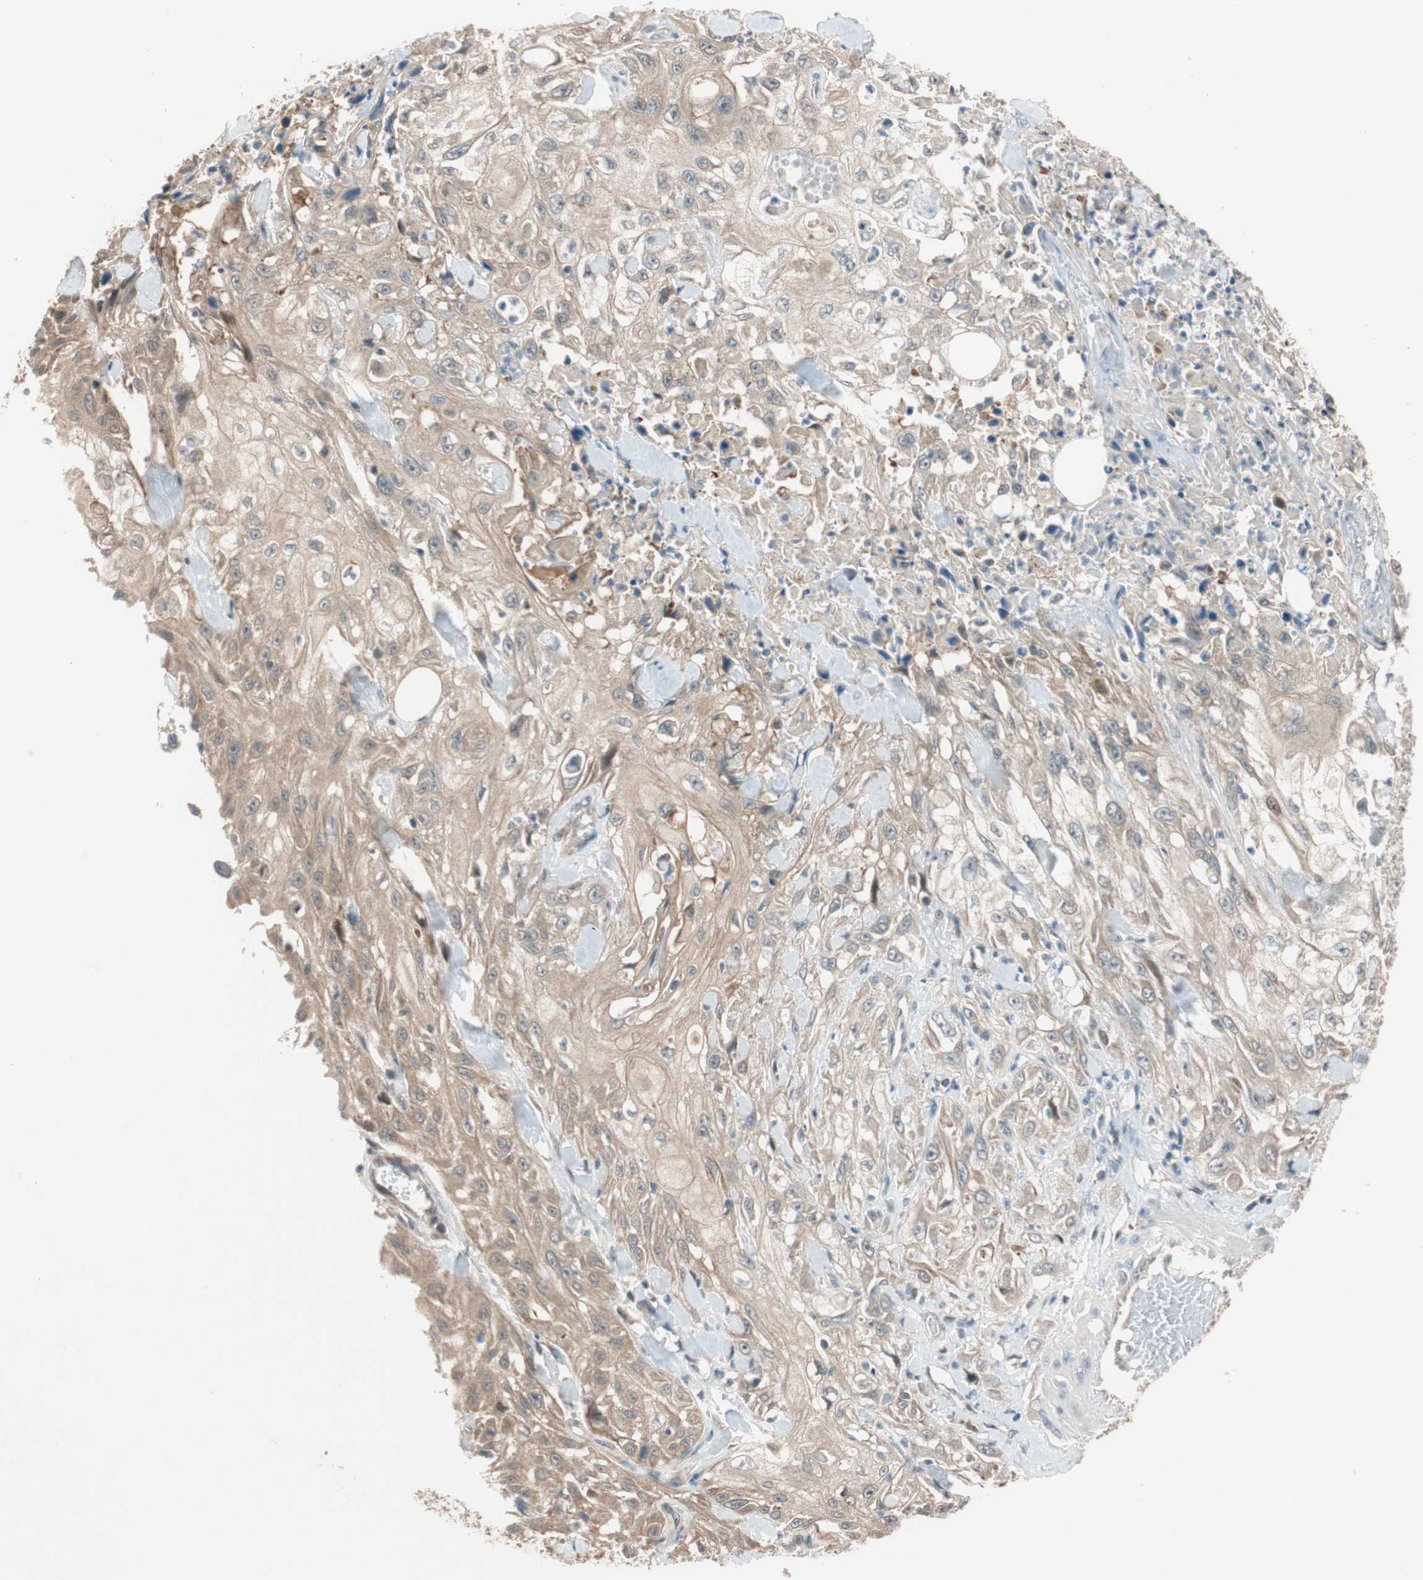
{"staining": {"intensity": "weak", "quantity": ">75%", "location": "cytoplasmic/membranous"}, "tissue": "skin cancer", "cell_type": "Tumor cells", "image_type": "cancer", "snomed": [{"axis": "morphology", "description": "Squamous cell carcinoma, NOS"}, {"axis": "morphology", "description": "Squamous cell carcinoma, metastatic, NOS"}, {"axis": "topography", "description": "Skin"}, {"axis": "topography", "description": "Lymph node"}], "caption": "This image demonstrates metastatic squamous cell carcinoma (skin) stained with immunohistochemistry to label a protein in brown. The cytoplasmic/membranous of tumor cells show weak positivity for the protein. Nuclei are counter-stained blue.", "gene": "PIK3R3", "patient": {"sex": "male", "age": 75}}